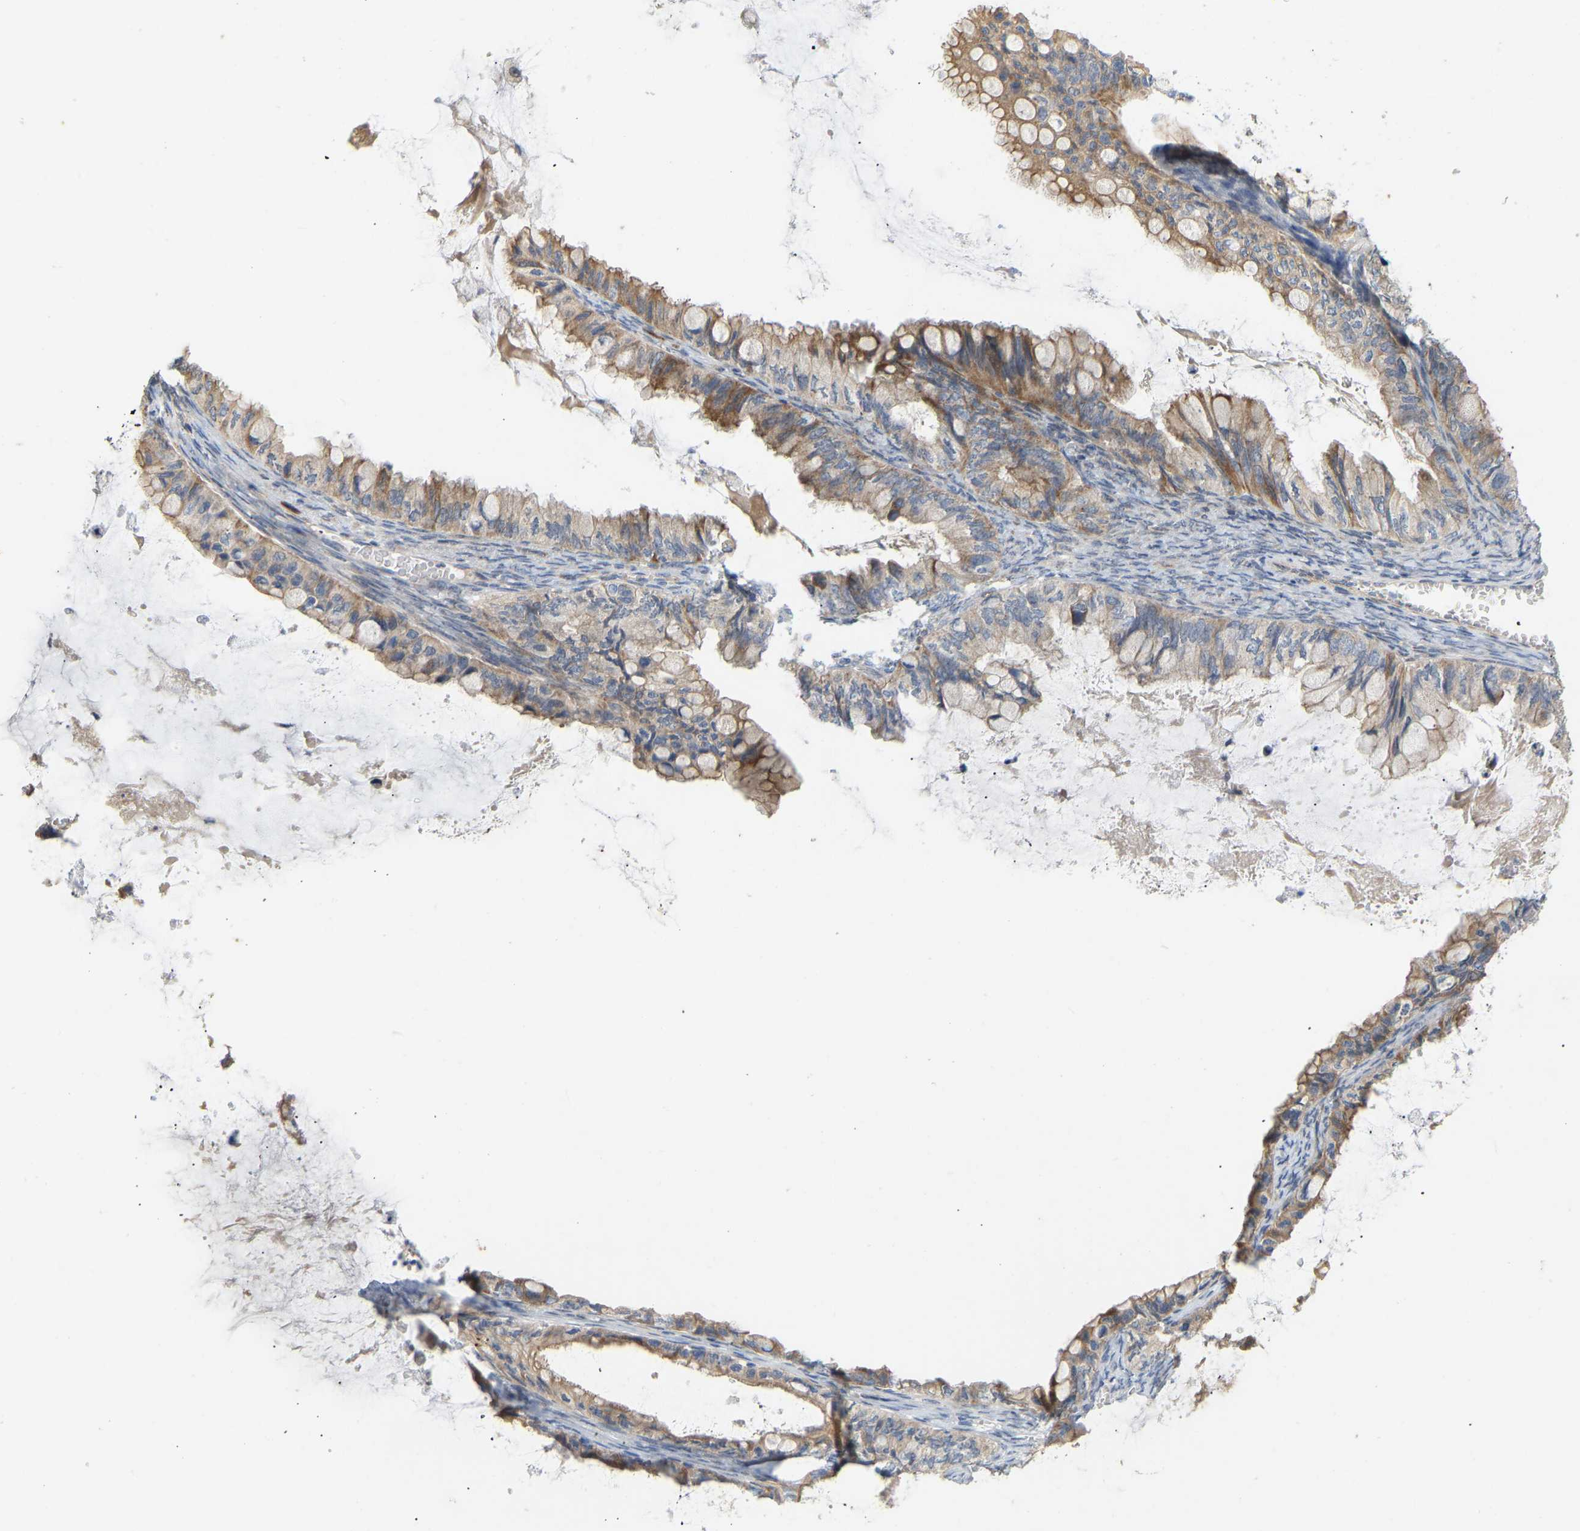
{"staining": {"intensity": "weak", "quantity": ">75%", "location": "cytoplasmic/membranous"}, "tissue": "ovarian cancer", "cell_type": "Tumor cells", "image_type": "cancer", "snomed": [{"axis": "morphology", "description": "Cystadenocarcinoma, mucinous, NOS"}, {"axis": "topography", "description": "Ovary"}], "caption": "Human ovarian cancer (mucinous cystadenocarcinoma) stained for a protein (brown) exhibits weak cytoplasmic/membranous positive positivity in approximately >75% of tumor cells.", "gene": "HACD2", "patient": {"sex": "female", "age": 80}}